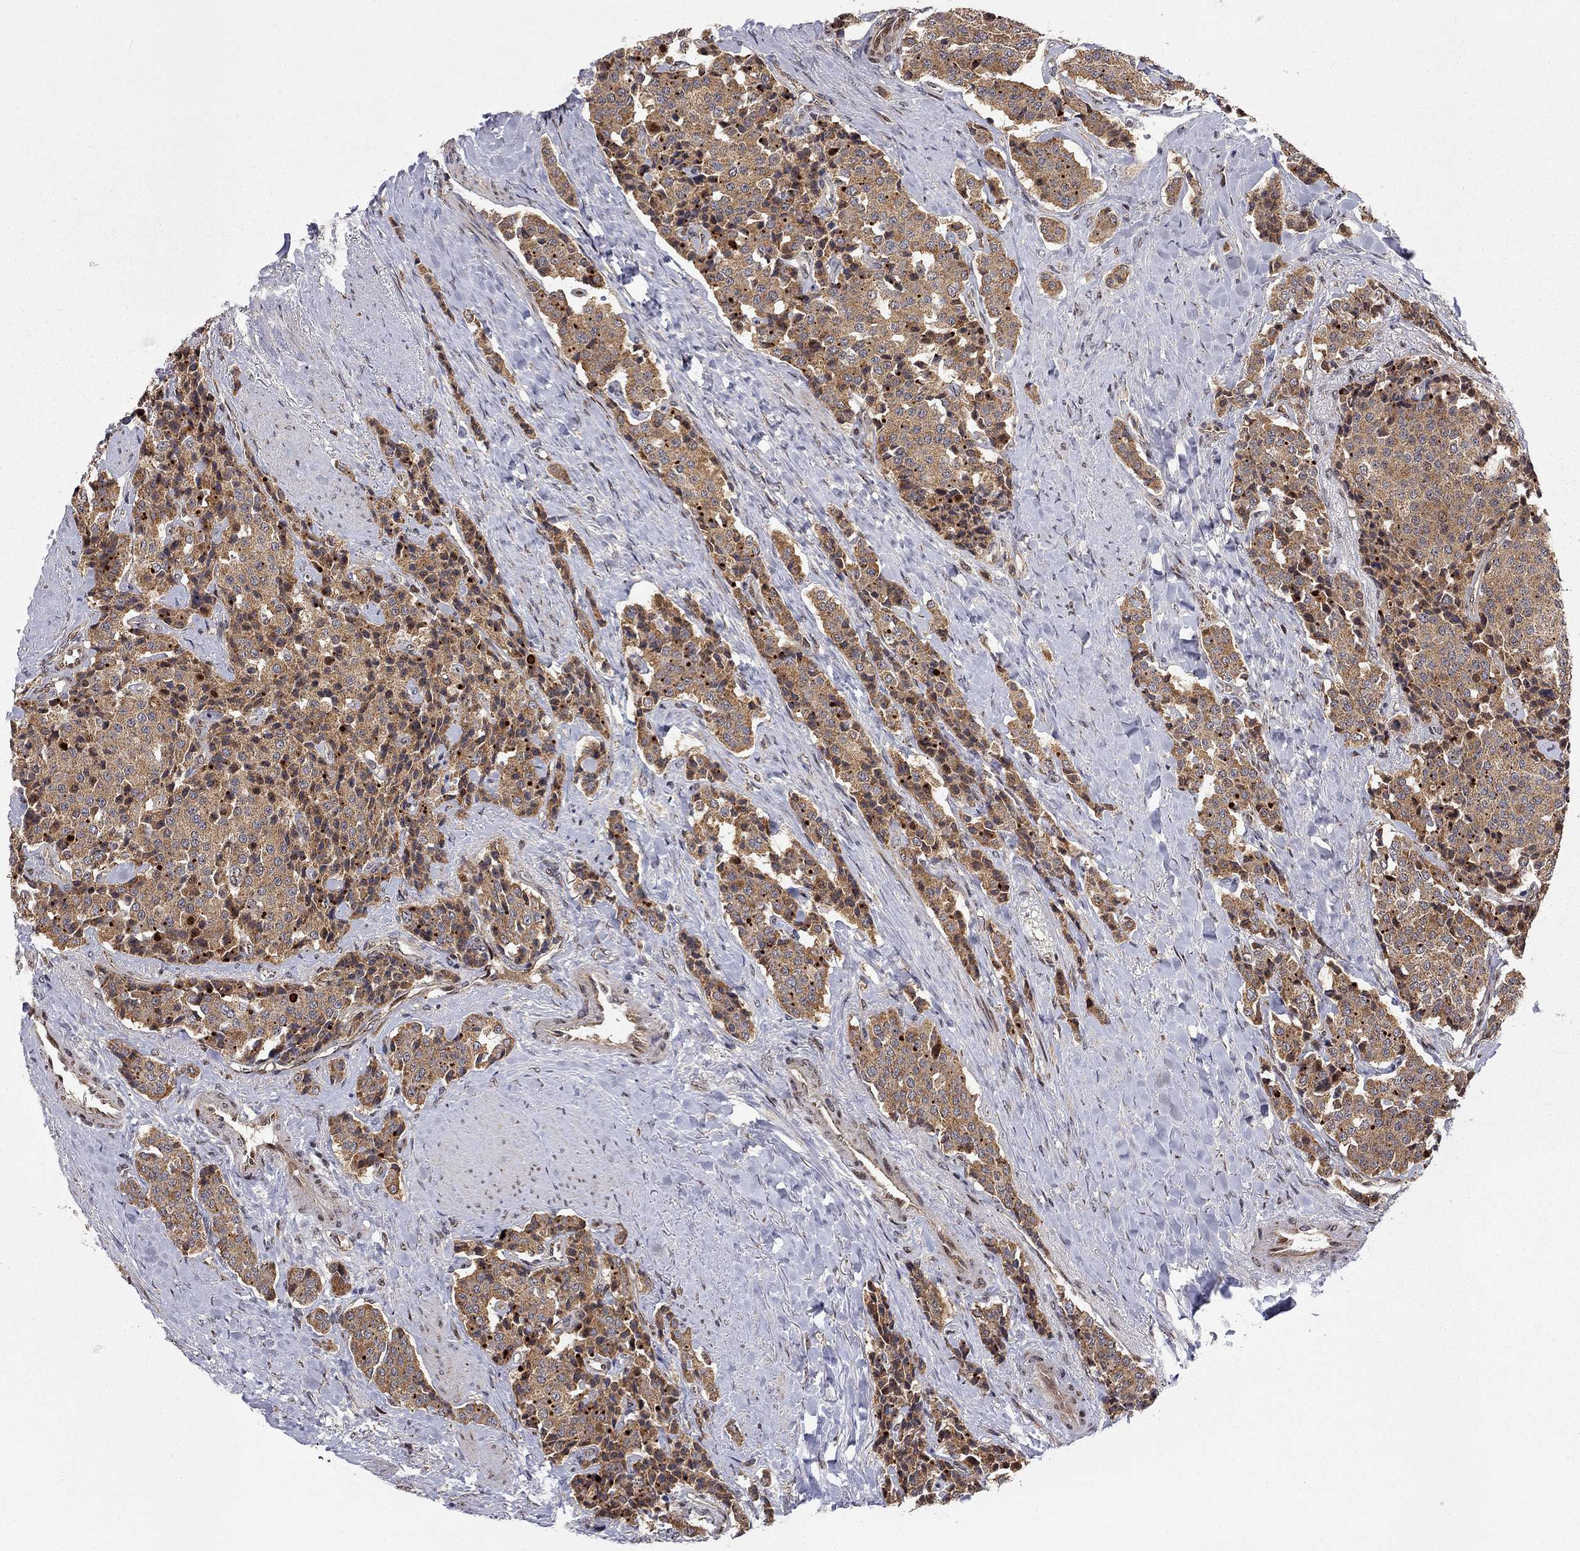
{"staining": {"intensity": "moderate", "quantity": ">75%", "location": "cytoplasmic/membranous"}, "tissue": "carcinoid", "cell_type": "Tumor cells", "image_type": "cancer", "snomed": [{"axis": "morphology", "description": "Carcinoid, malignant, NOS"}, {"axis": "topography", "description": "Small intestine"}], "caption": "About >75% of tumor cells in malignant carcinoid reveal moderate cytoplasmic/membranous protein expression as visualized by brown immunohistochemical staining.", "gene": "ELOB", "patient": {"sex": "female", "age": 58}}